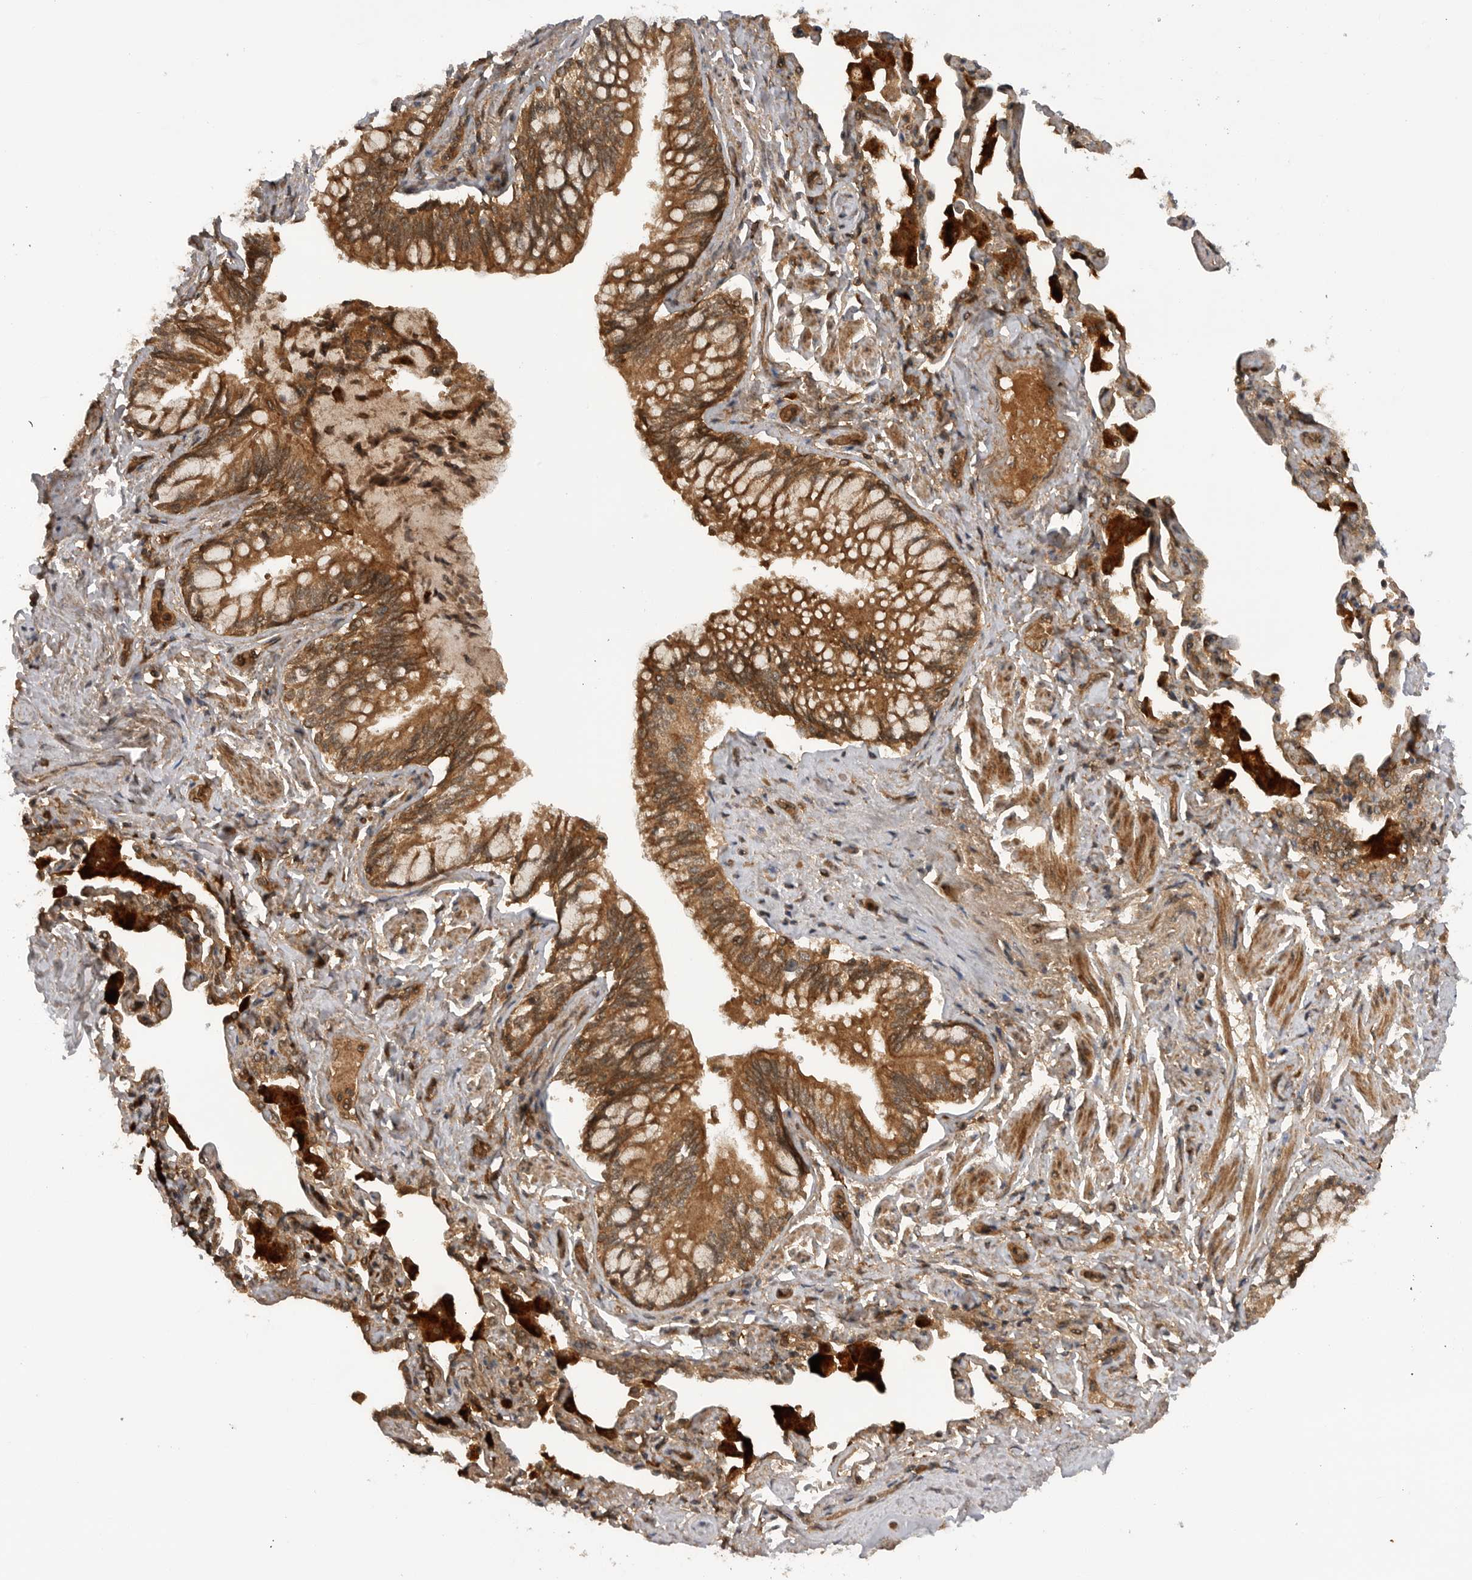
{"staining": {"intensity": "strong", "quantity": ">75%", "location": "cytoplasmic/membranous"}, "tissue": "bronchus", "cell_type": "Respiratory epithelial cells", "image_type": "normal", "snomed": [{"axis": "morphology", "description": "Normal tissue, NOS"}, {"axis": "morphology", "description": "Inflammation, NOS"}, {"axis": "topography", "description": "Bronchus"}, {"axis": "topography", "description": "Lung"}], "caption": "Immunohistochemistry (IHC) of benign bronchus demonstrates high levels of strong cytoplasmic/membranous positivity in approximately >75% of respiratory epithelial cells.", "gene": "PRDX4", "patient": {"sex": "female", "age": 46}}